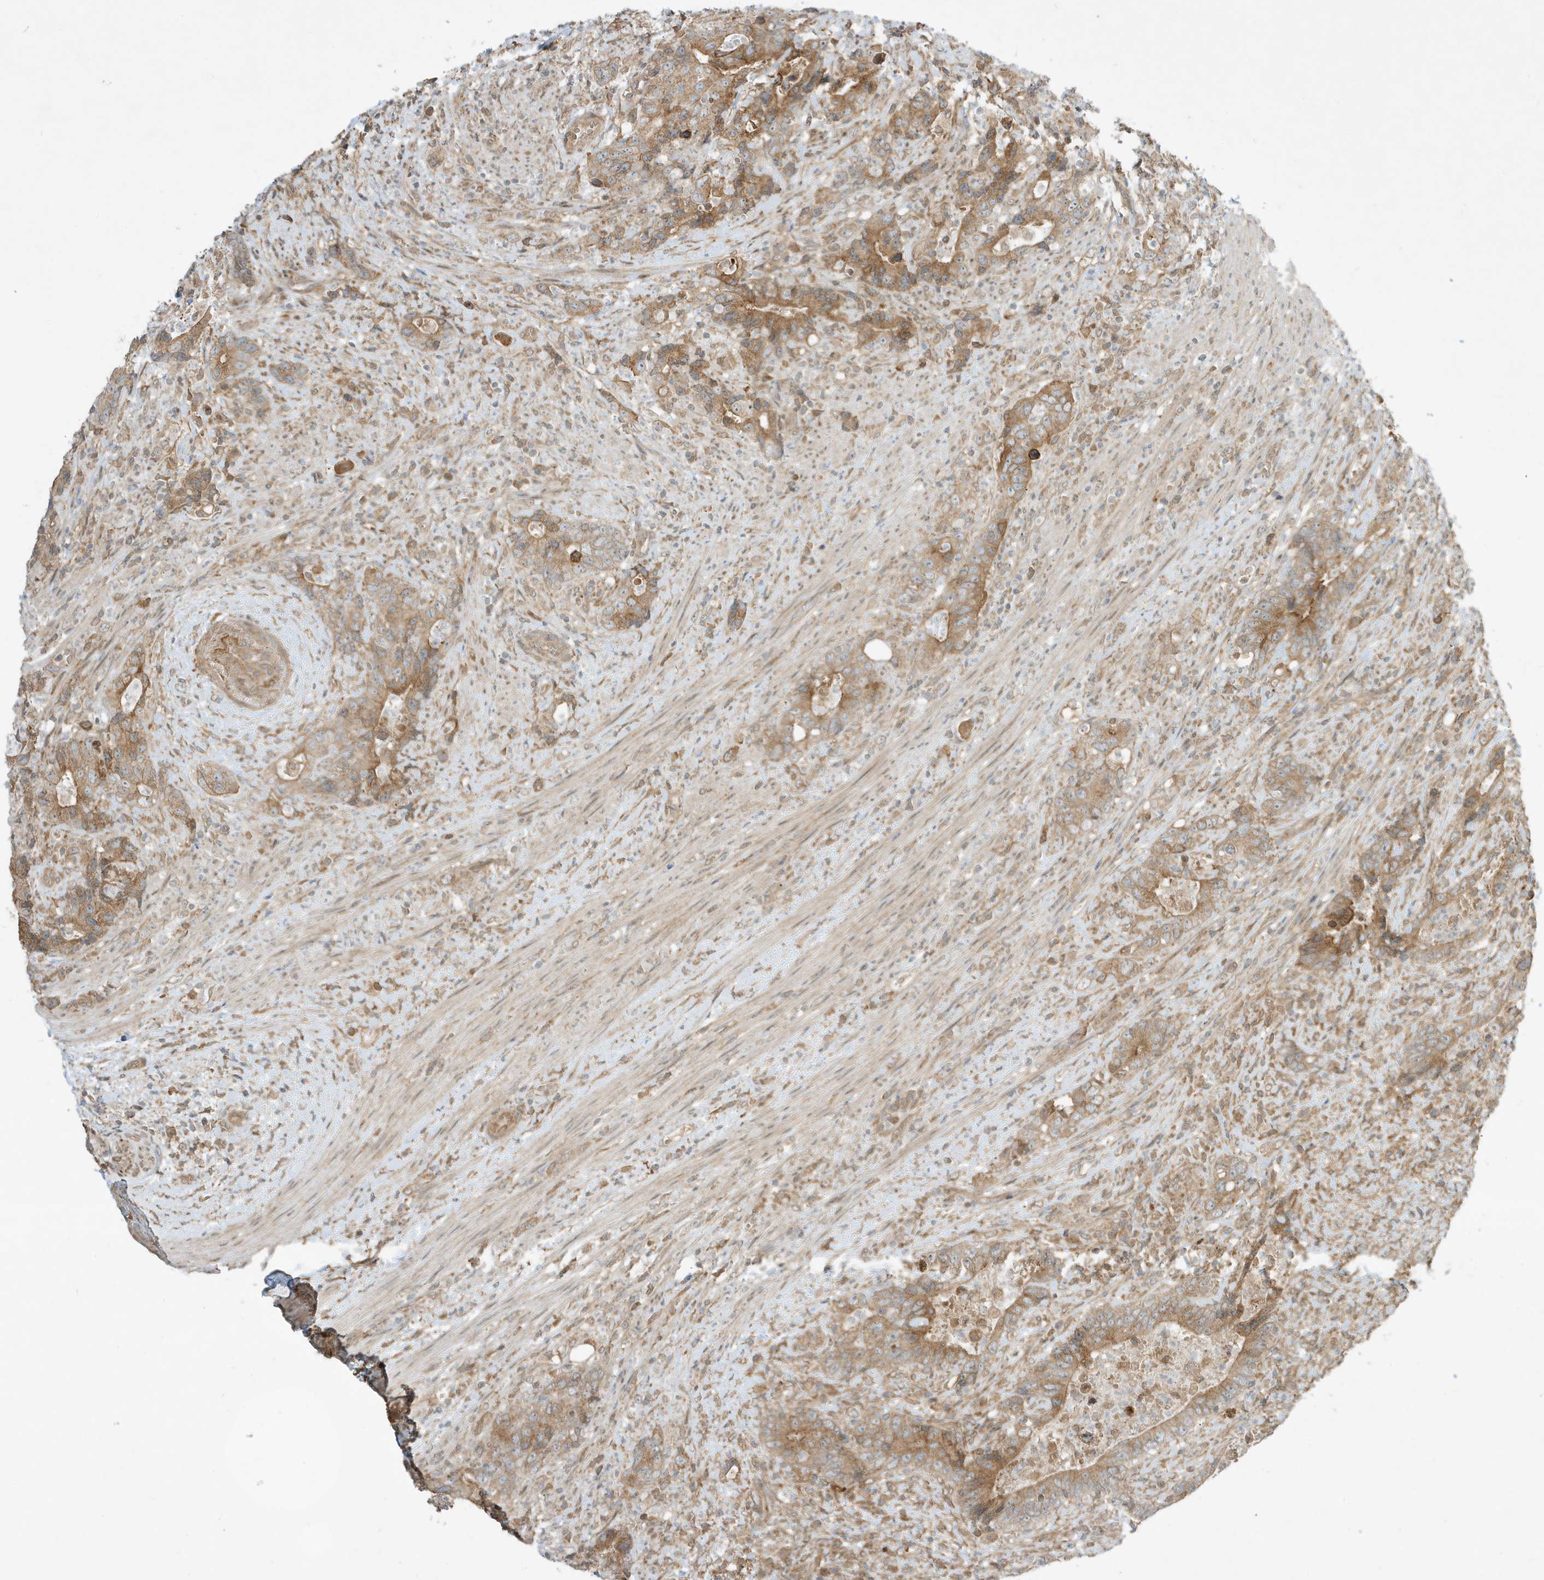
{"staining": {"intensity": "moderate", "quantity": ">75%", "location": "cytoplasmic/membranous"}, "tissue": "colorectal cancer", "cell_type": "Tumor cells", "image_type": "cancer", "snomed": [{"axis": "morphology", "description": "Adenocarcinoma, NOS"}, {"axis": "topography", "description": "Colon"}], "caption": "Immunohistochemistry micrograph of neoplastic tissue: human colorectal adenocarcinoma stained using immunohistochemistry displays medium levels of moderate protein expression localized specifically in the cytoplasmic/membranous of tumor cells, appearing as a cytoplasmic/membranous brown color.", "gene": "SCARF2", "patient": {"sex": "female", "age": 75}}